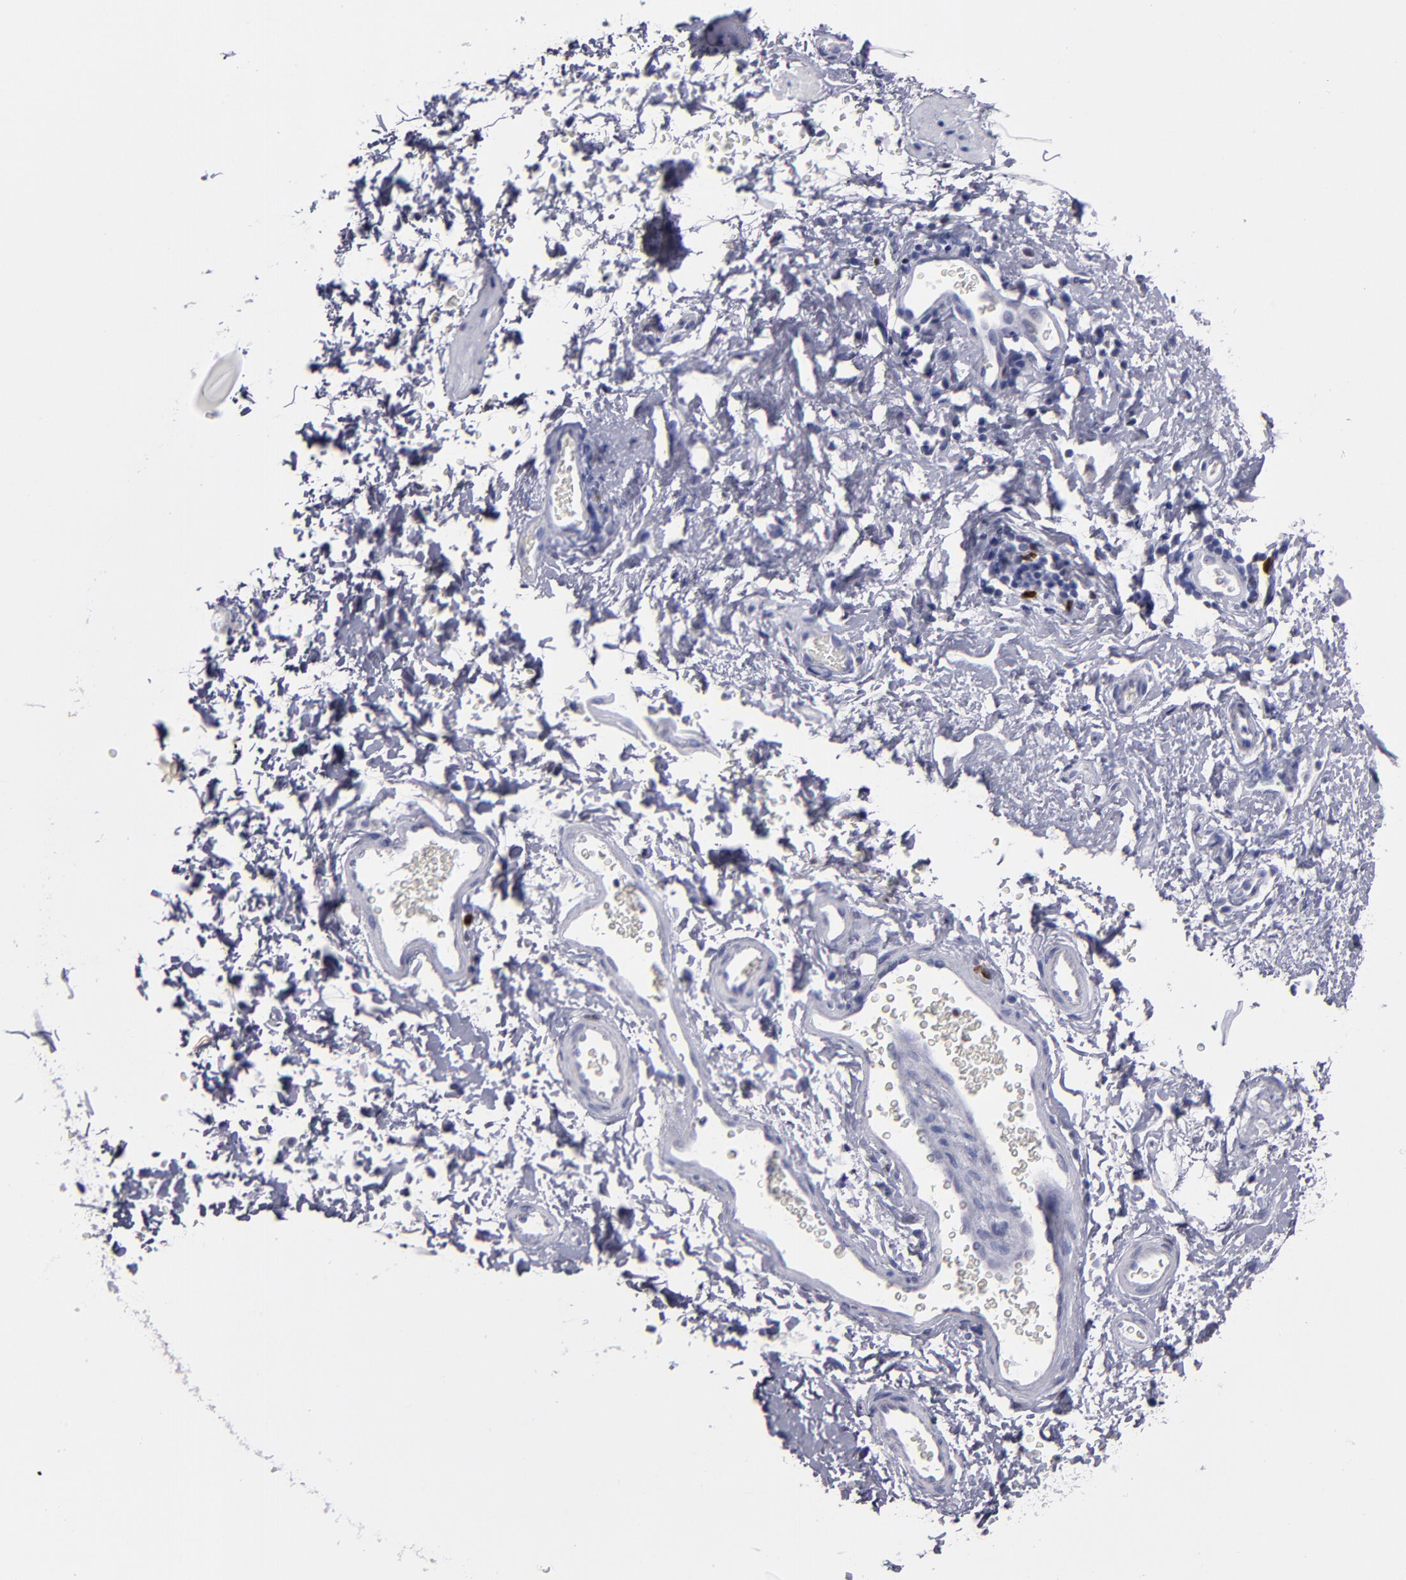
{"staining": {"intensity": "negative", "quantity": "none", "location": "none"}, "tissue": "esophagus", "cell_type": "Squamous epithelial cells", "image_type": "normal", "snomed": [{"axis": "morphology", "description": "Normal tissue, NOS"}, {"axis": "topography", "description": "Esophagus"}], "caption": "A photomicrograph of esophagus stained for a protein exhibits no brown staining in squamous epithelial cells.", "gene": "IRF8", "patient": {"sex": "female", "age": 61}}